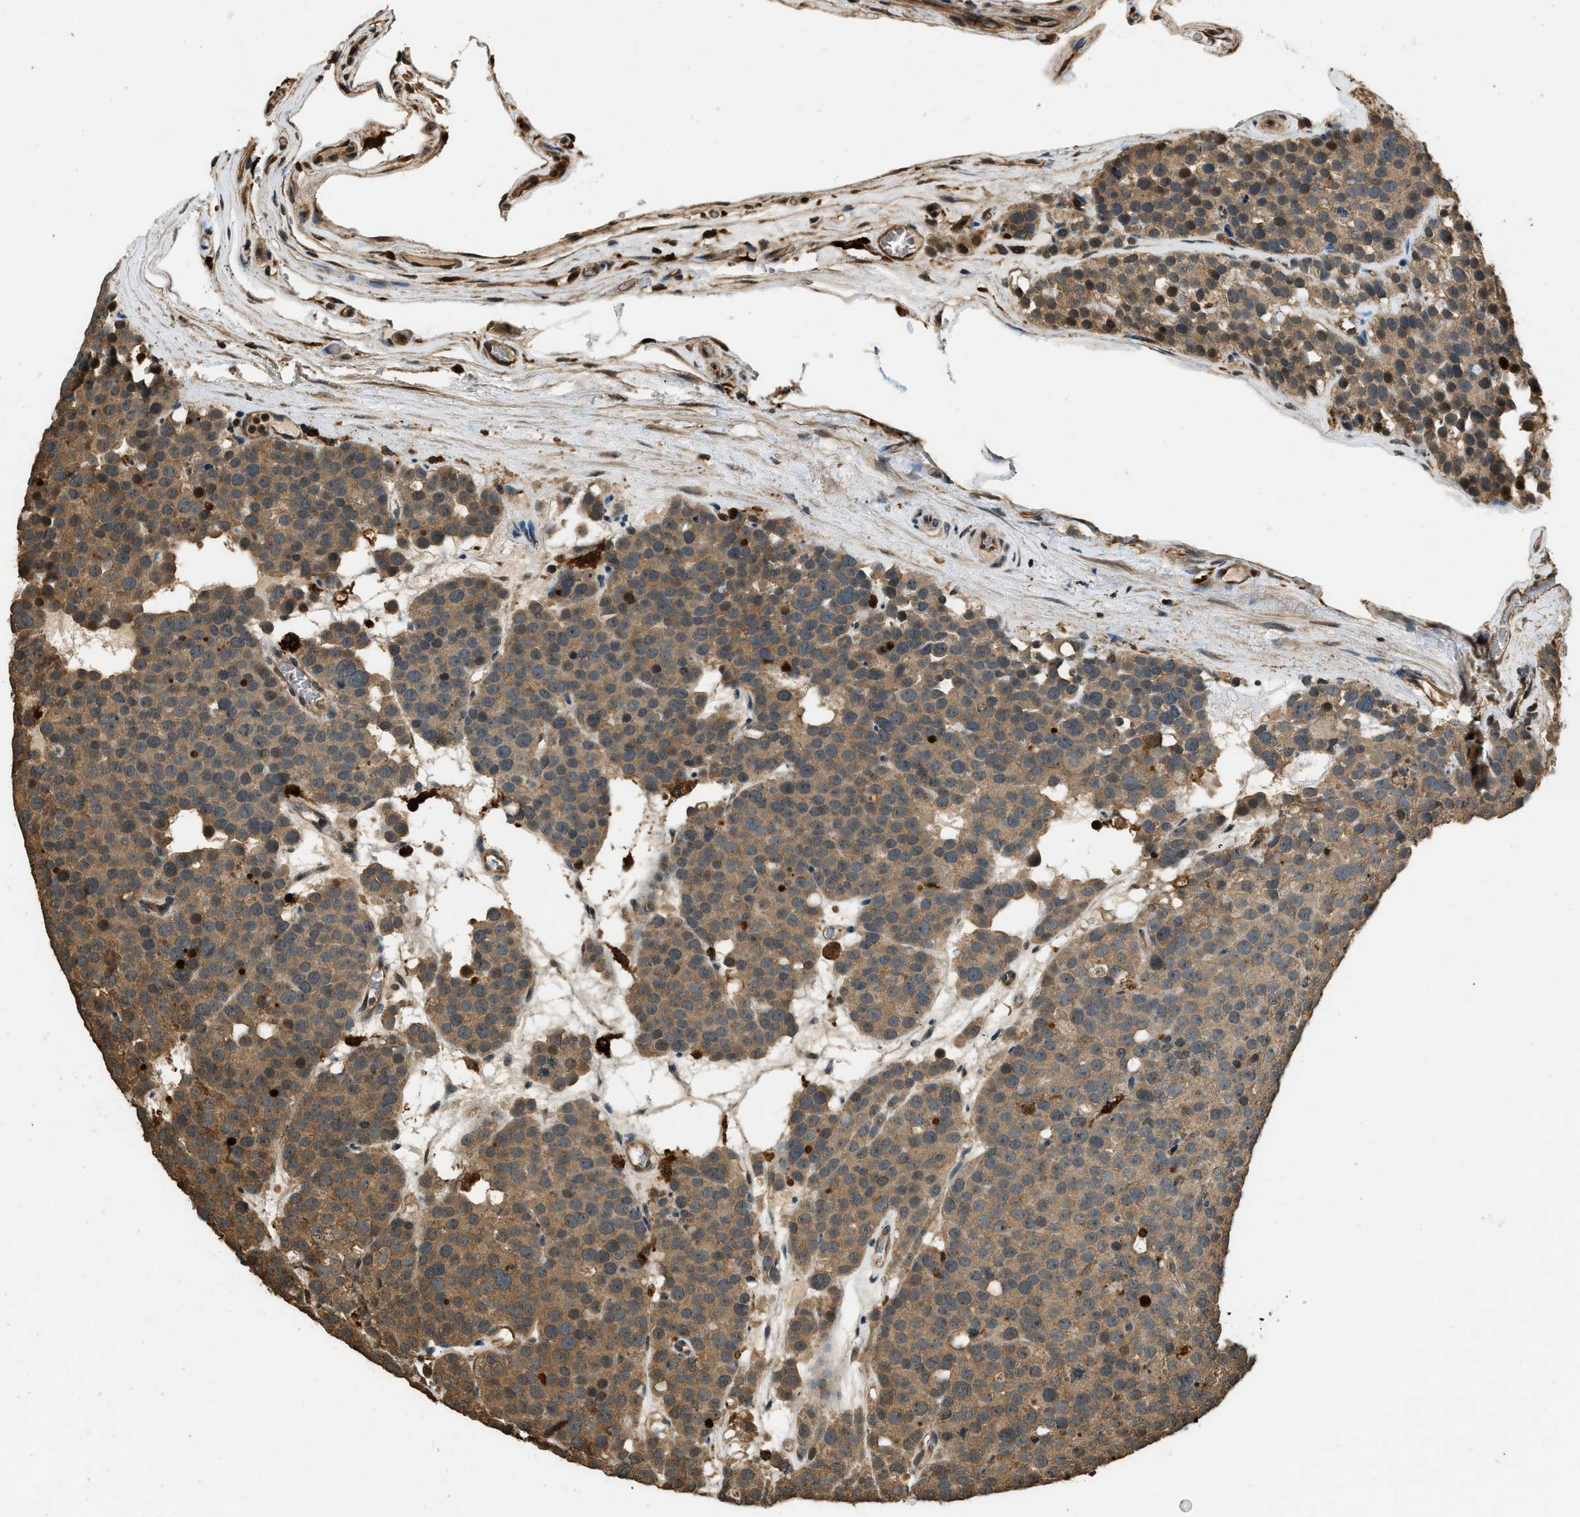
{"staining": {"intensity": "moderate", "quantity": ">75%", "location": "cytoplasmic/membranous"}, "tissue": "testis cancer", "cell_type": "Tumor cells", "image_type": "cancer", "snomed": [{"axis": "morphology", "description": "Seminoma, NOS"}, {"axis": "topography", "description": "Testis"}], "caption": "Immunohistochemical staining of human testis cancer displays medium levels of moderate cytoplasmic/membranous protein positivity in about >75% of tumor cells.", "gene": "RAP2A", "patient": {"sex": "male", "age": 71}}